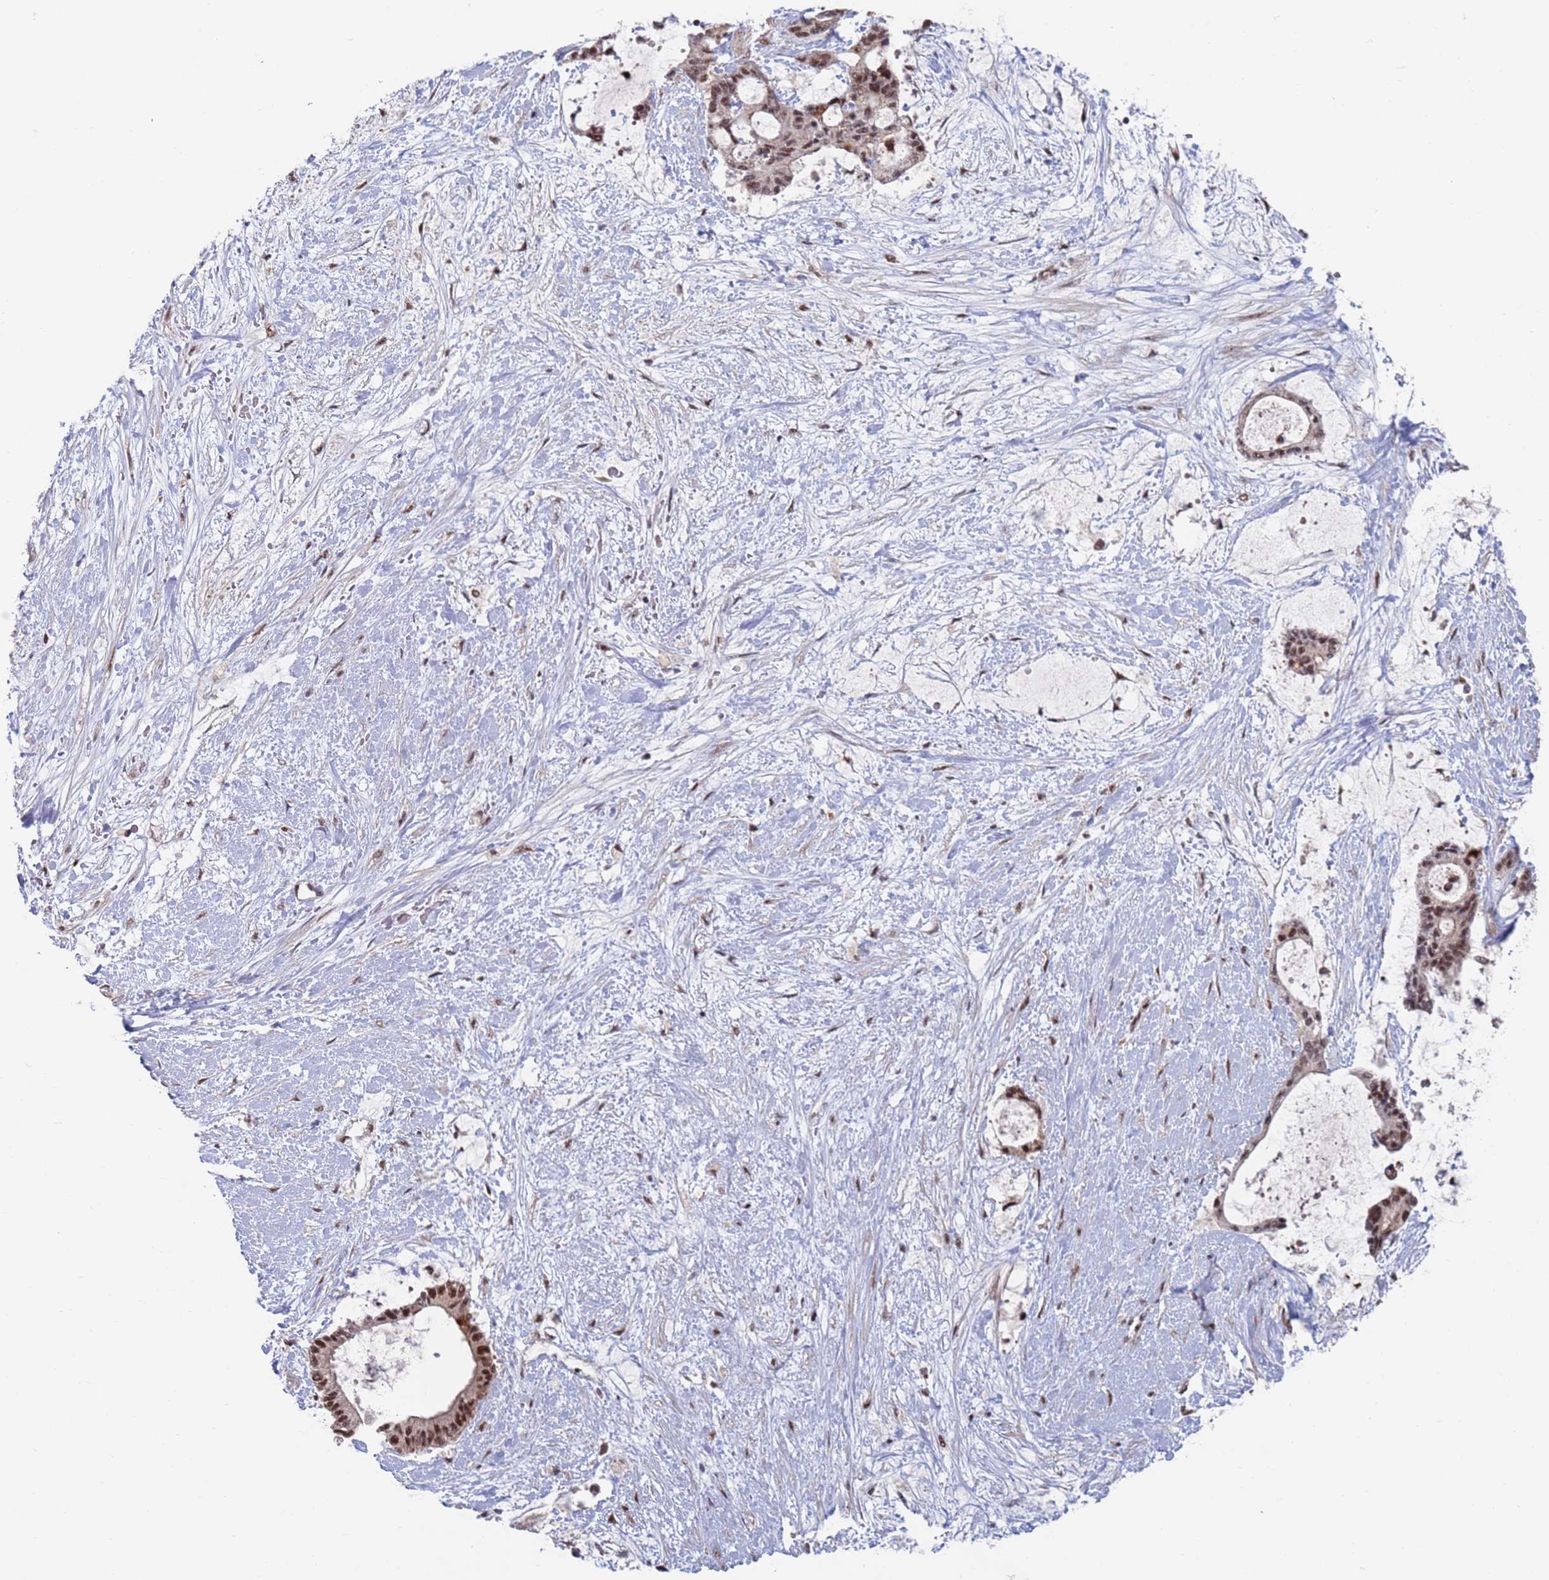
{"staining": {"intensity": "moderate", "quantity": ">75%", "location": "nuclear"}, "tissue": "liver cancer", "cell_type": "Tumor cells", "image_type": "cancer", "snomed": [{"axis": "morphology", "description": "Normal tissue, NOS"}, {"axis": "morphology", "description": "Cholangiocarcinoma"}, {"axis": "topography", "description": "Liver"}, {"axis": "topography", "description": "Peripheral nerve tissue"}], "caption": "Immunohistochemical staining of human liver cholangiocarcinoma shows medium levels of moderate nuclear positivity in about >75% of tumor cells.", "gene": "RPP25", "patient": {"sex": "female", "age": 73}}